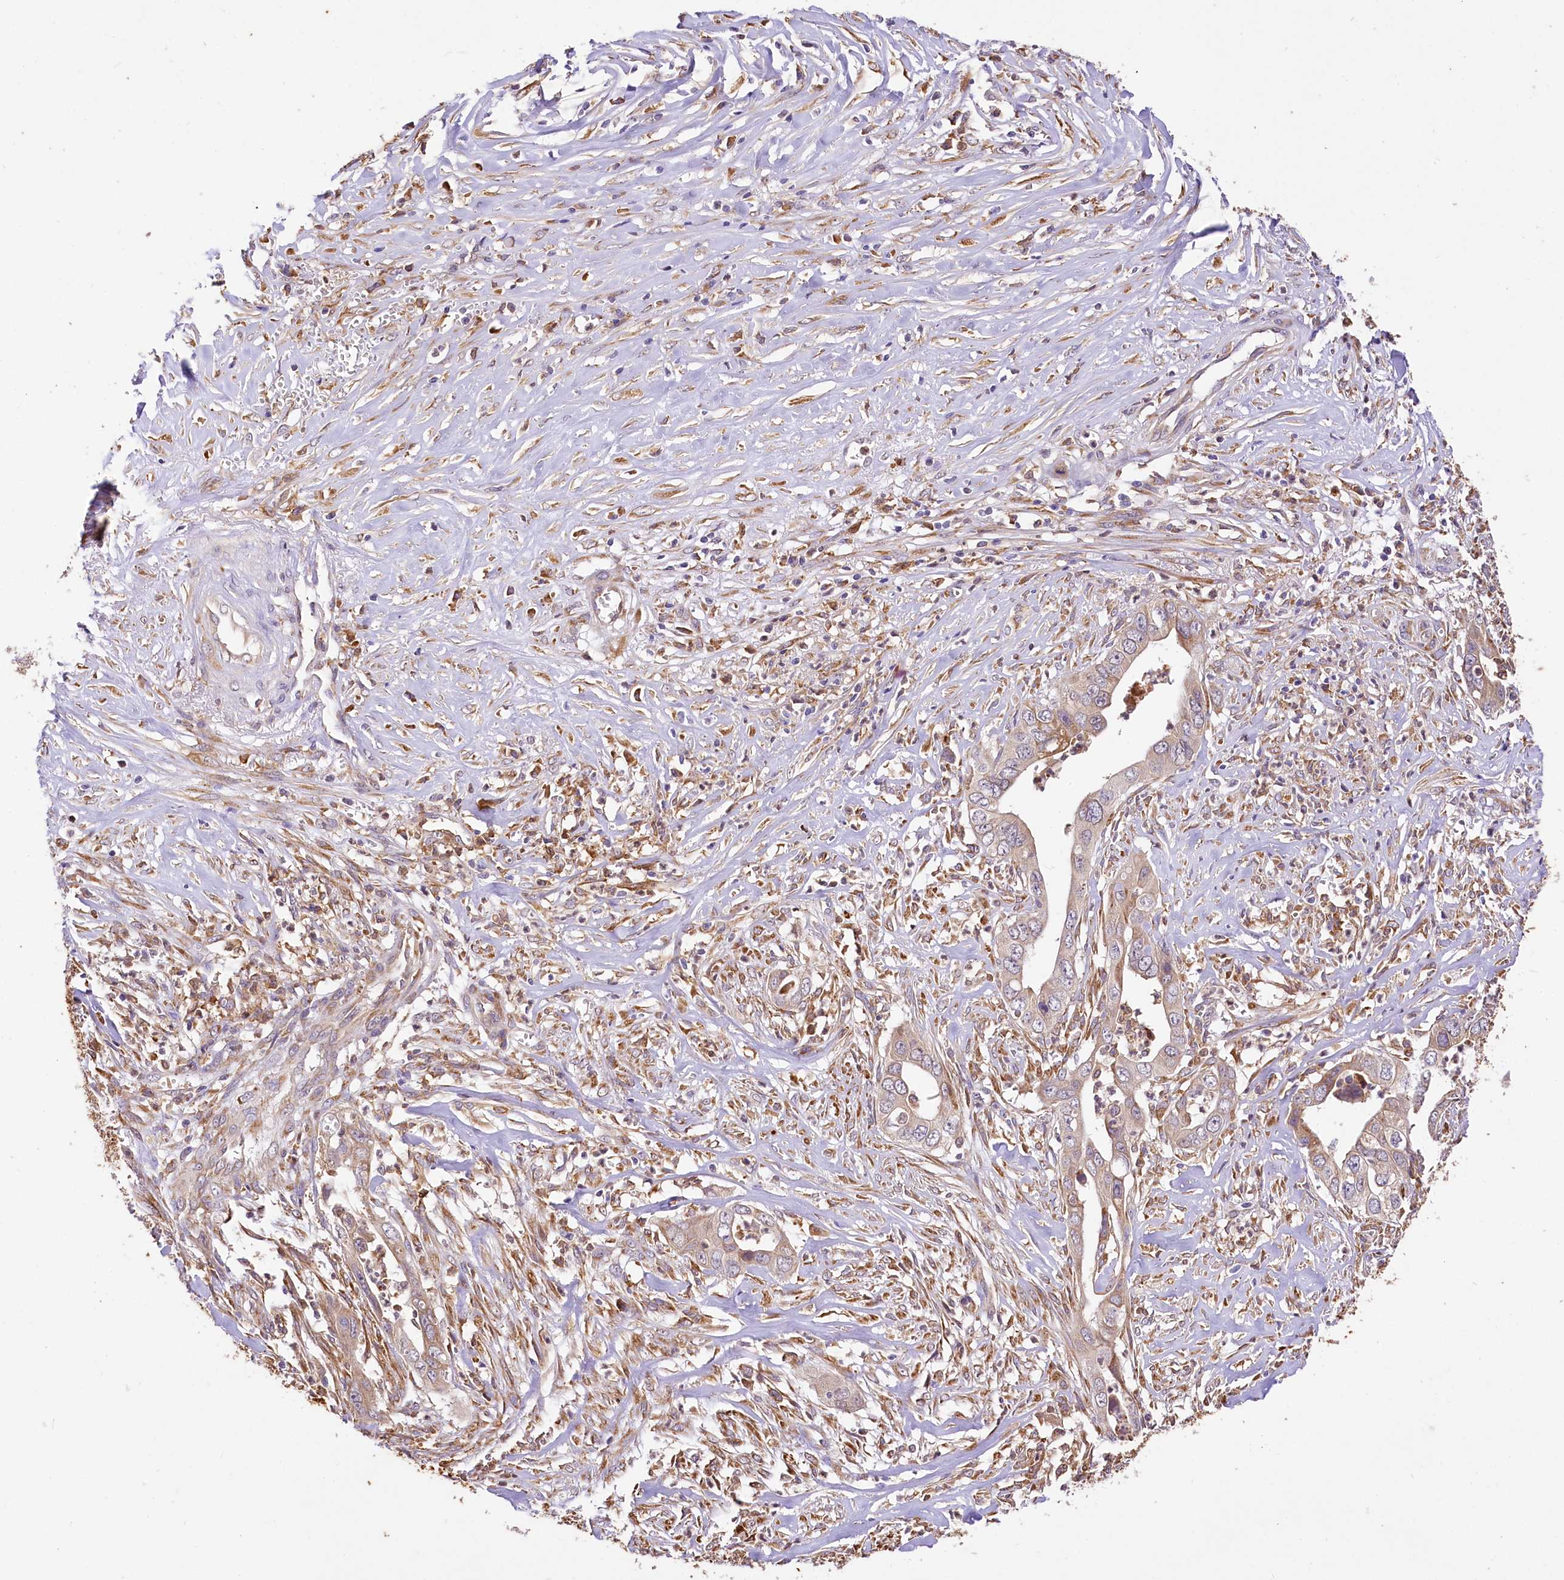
{"staining": {"intensity": "weak", "quantity": ">75%", "location": "cytoplasmic/membranous"}, "tissue": "liver cancer", "cell_type": "Tumor cells", "image_type": "cancer", "snomed": [{"axis": "morphology", "description": "Cholangiocarcinoma"}, {"axis": "topography", "description": "Liver"}], "caption": "This is a histology image of immunohistochemistry staining of liver cancer, which shows weak expression in the cytoplasmic/membranous of tumor cells.", "gene": "PPIP5K2", "patient": {"sex": "female", "age": 79}}